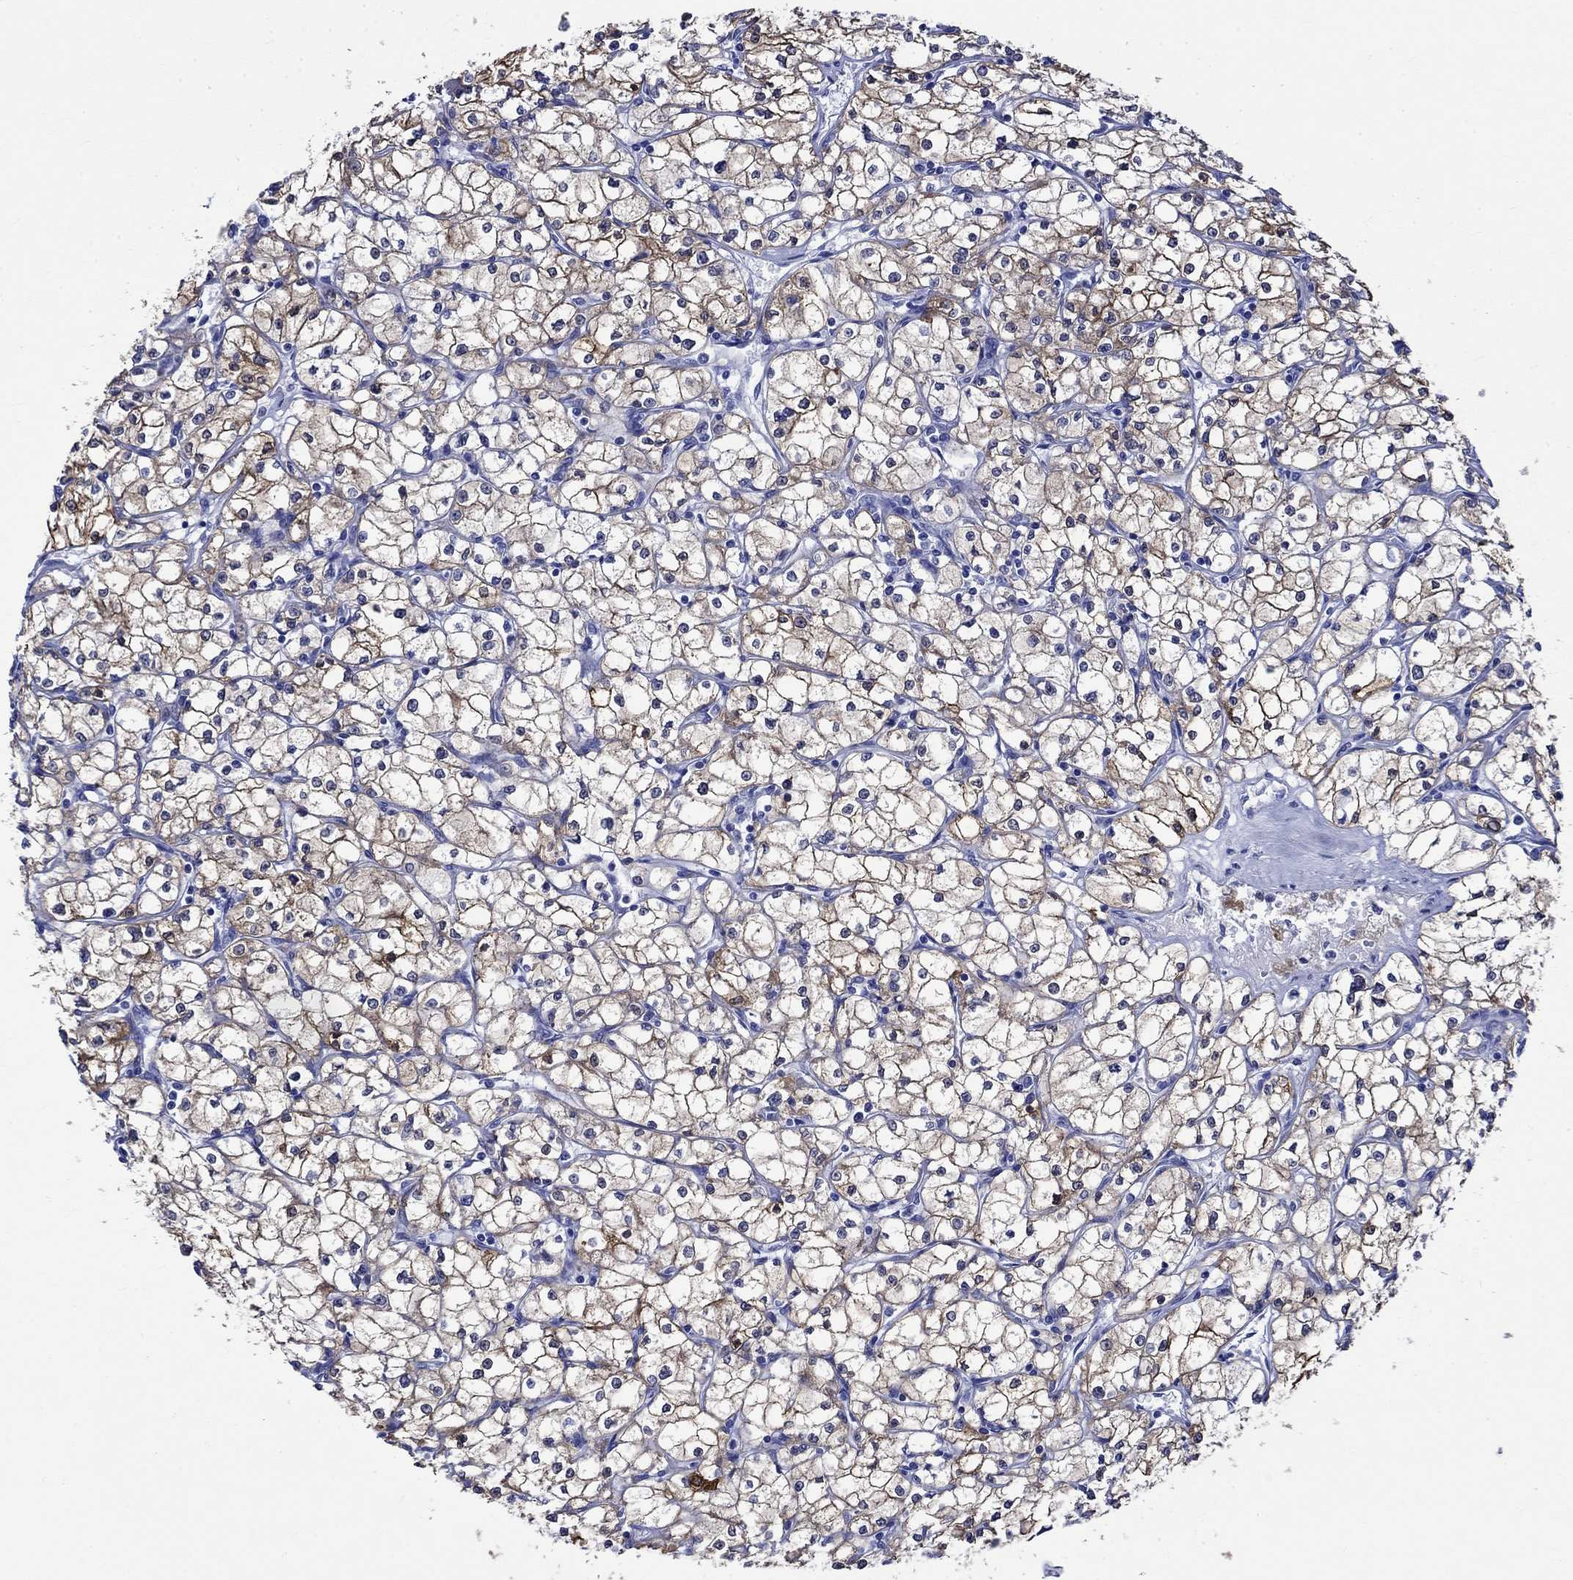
{"staining": {"intensity": "strong", "quantity": "25%-75%", "location": "cytoplasmic/membranous"}, "tissue": "renal cancer", "cell_type": "Tumor cells", "image_type": "cancer", "snomed": [{"axis": "morphology", "description": "Adenocarcinoma, NOS"}, {"axis": "topography", "description": "Kidney"}], "caption": "This micrograph demonstrates IHC staining of human adenocarcinoma (renal), with high strong cytoplasmic/membranous expression in approximately 25%-75% of tumor cells.", "gene": "CRYAB", "patient": {"sex": "male", "age": 67}}